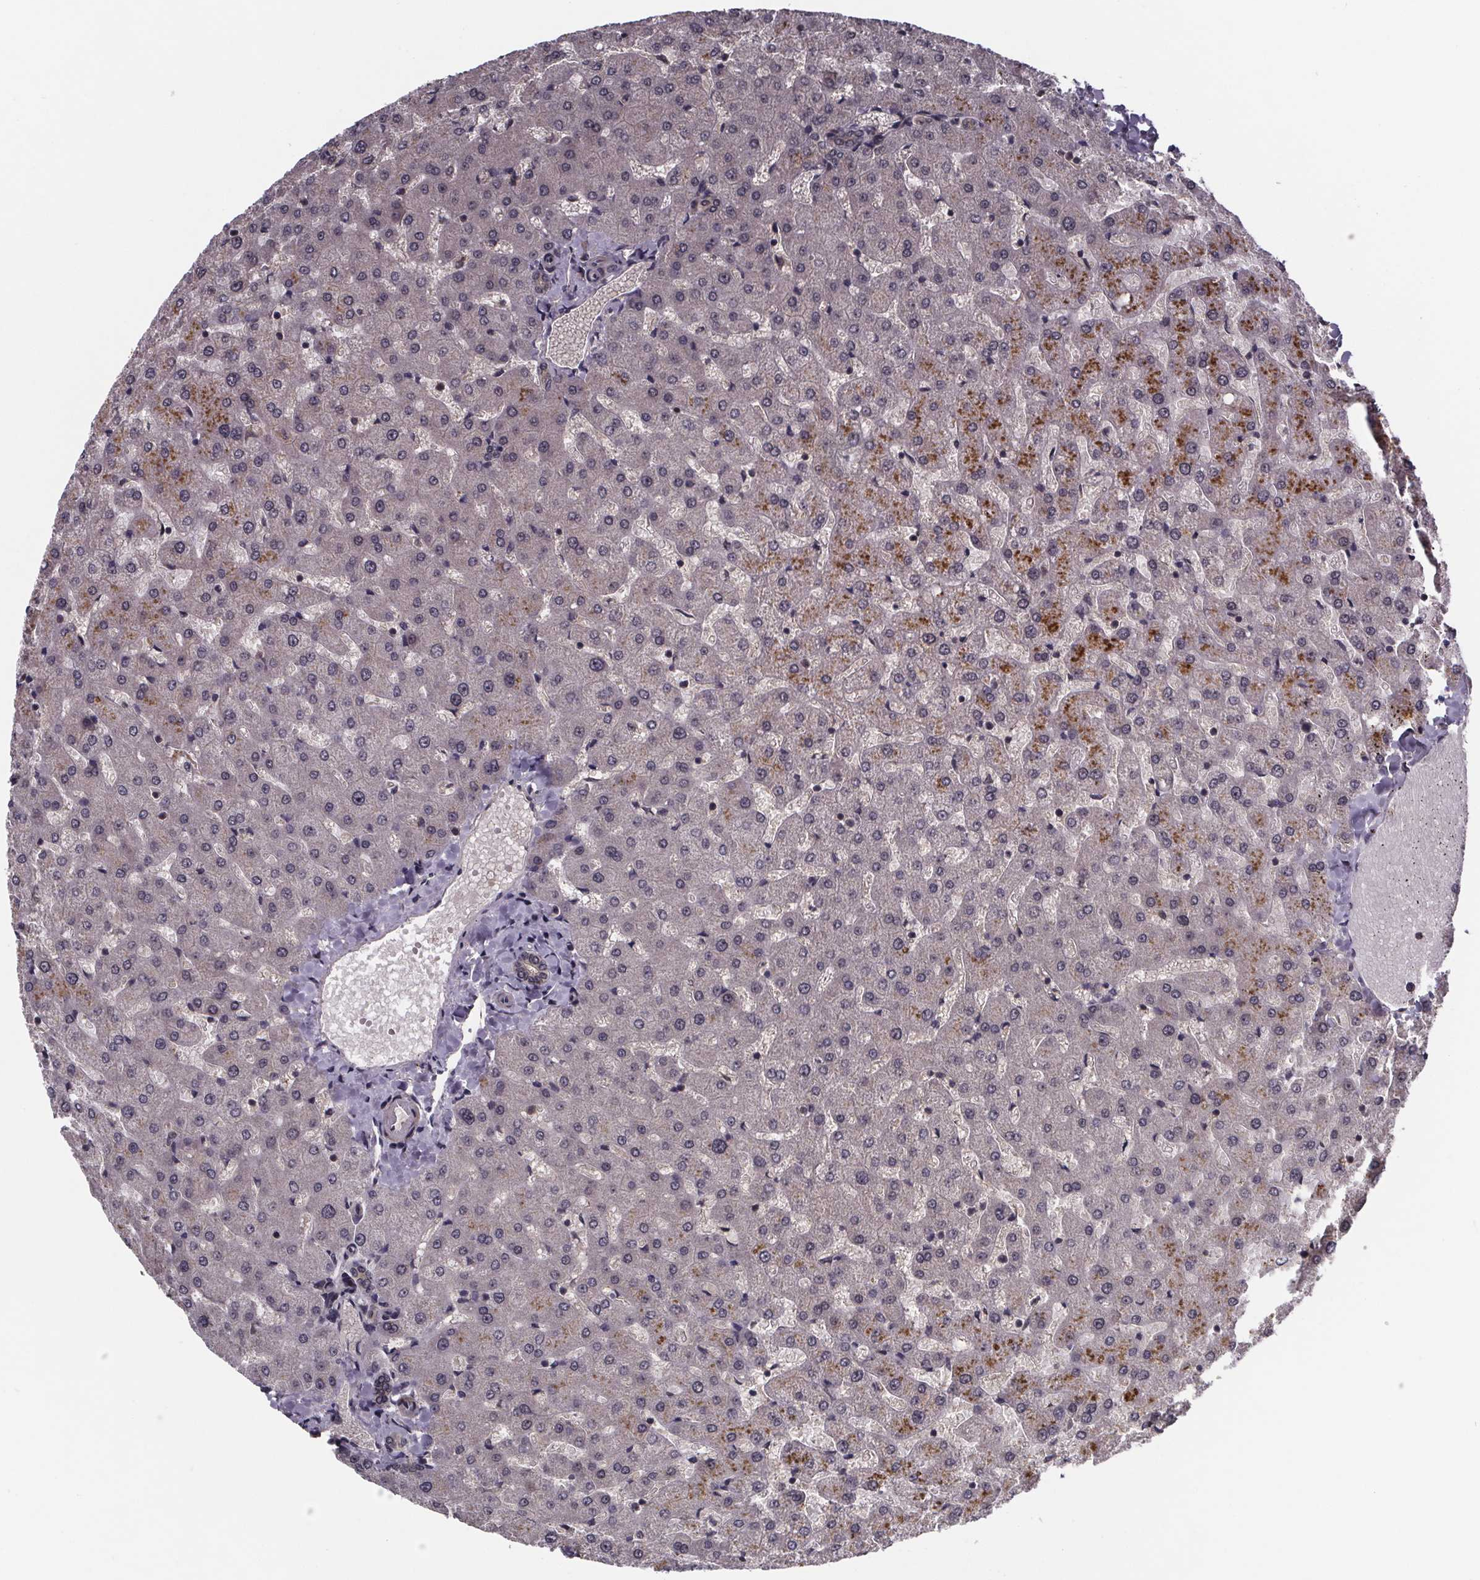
{"staining": {"intensity": "weak", "quantity": "25%-75%", "location": "cytoplasmic/membranous"}, "tissue": "liver", "cell_type": "Cholangiocytes", "image_type": "normal", "snomed": [{"axis": "morphology", "description": "Normal tissue, NOS"}, {"axis": "topography", "description": "Liver"}], "caption": "Weak cytoplasmic/membranous positivity for a protein is identified in approximately 25%-75% of cholangiocytes of normal liver using immunohistochemistry.", "gene": "FN3KRP", "patient": {"sex": "female", "age": 50}}